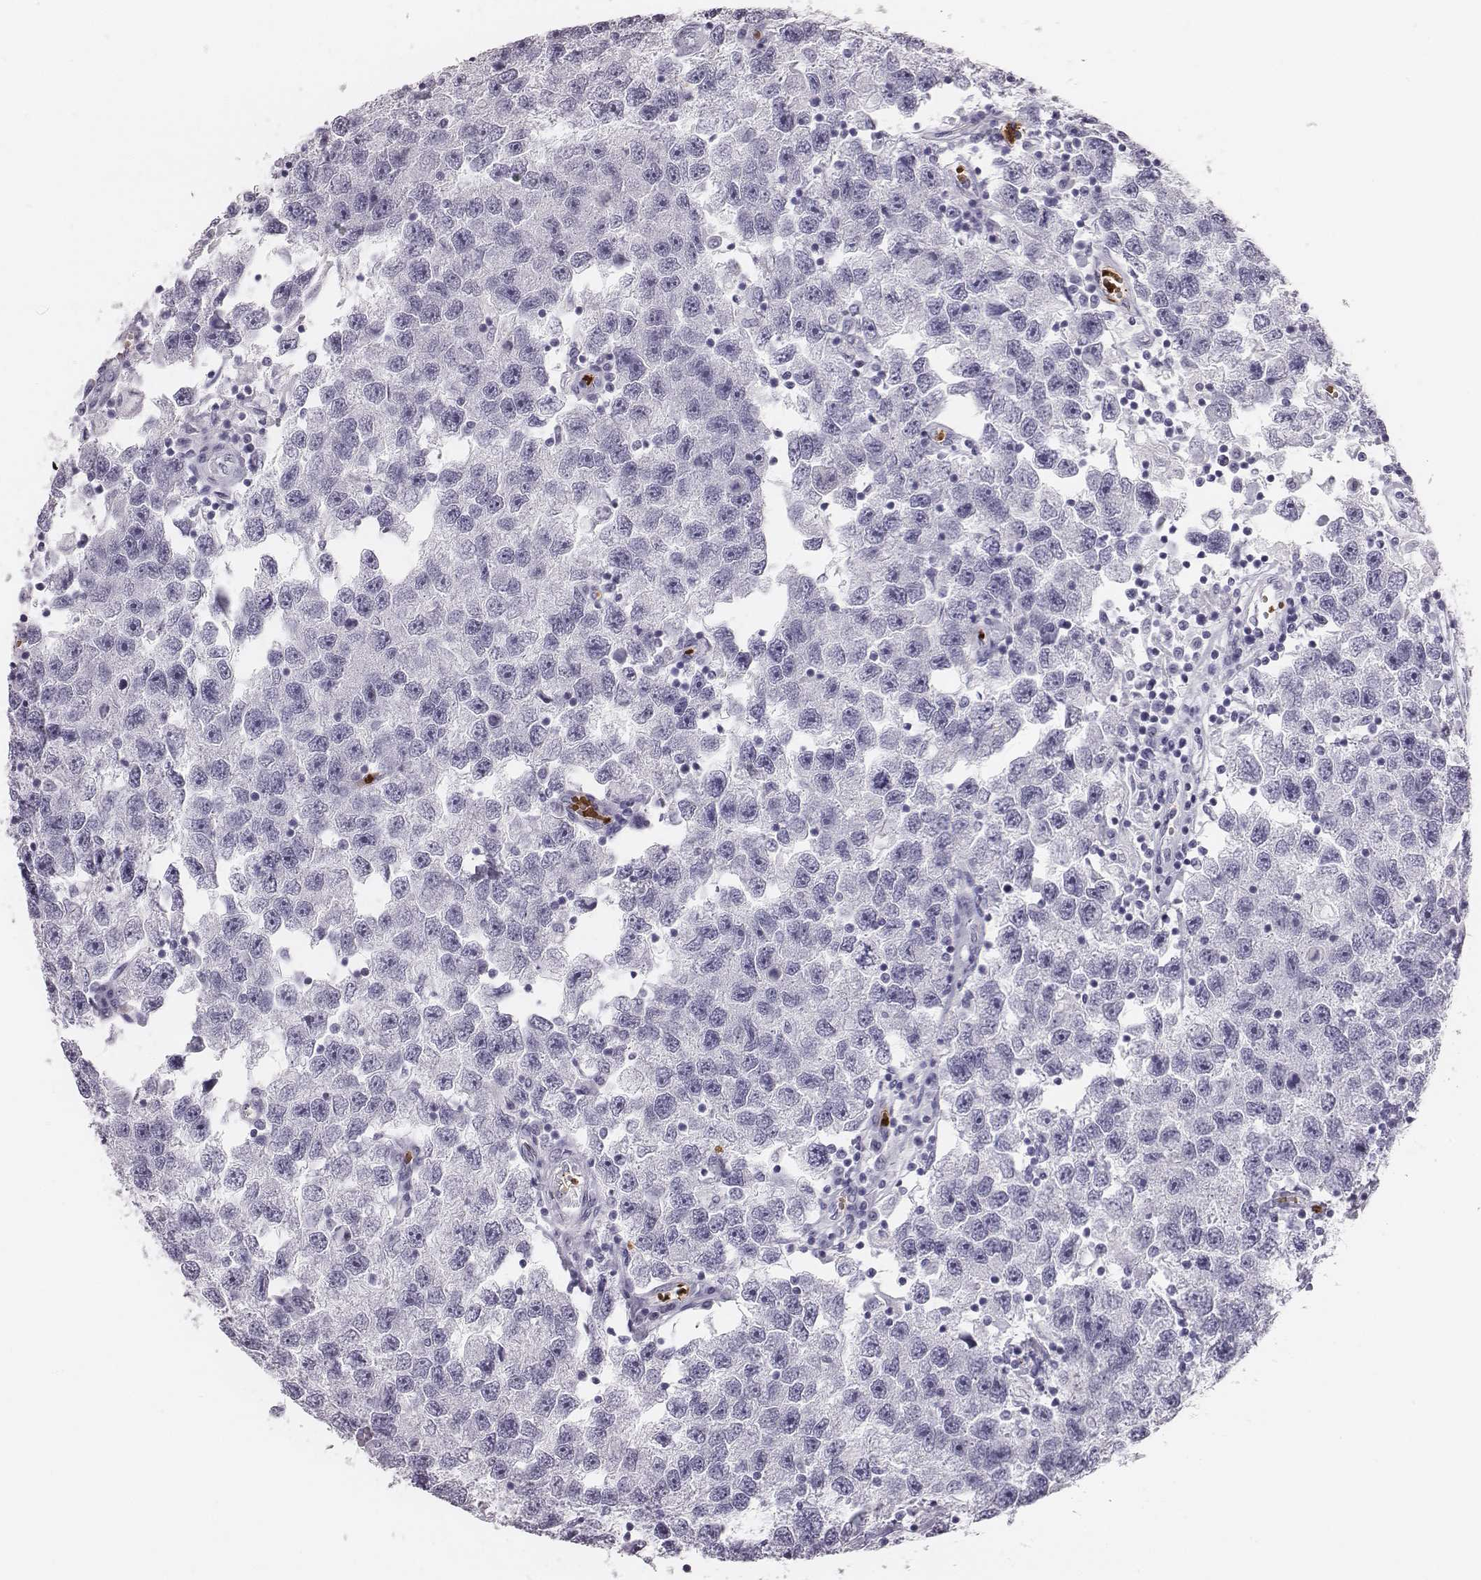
{"staining": {"intensity": "negative", "quantity": "none", "location": "none"}, "tissue": "testis cancer", "cell_type": "Tumor cells", "image_type": "cancer", "snomed": [{"axis": "morphology", "description": "Seminoma, NOS"}, {"axis": "topography", "description": "Testis"}], "caption": "Histopathology image shows no significant protein positivity in tumor cells of seminoma (testis).", "gene": "HBZ", "patient": {"sex": "male", "age": 26}}